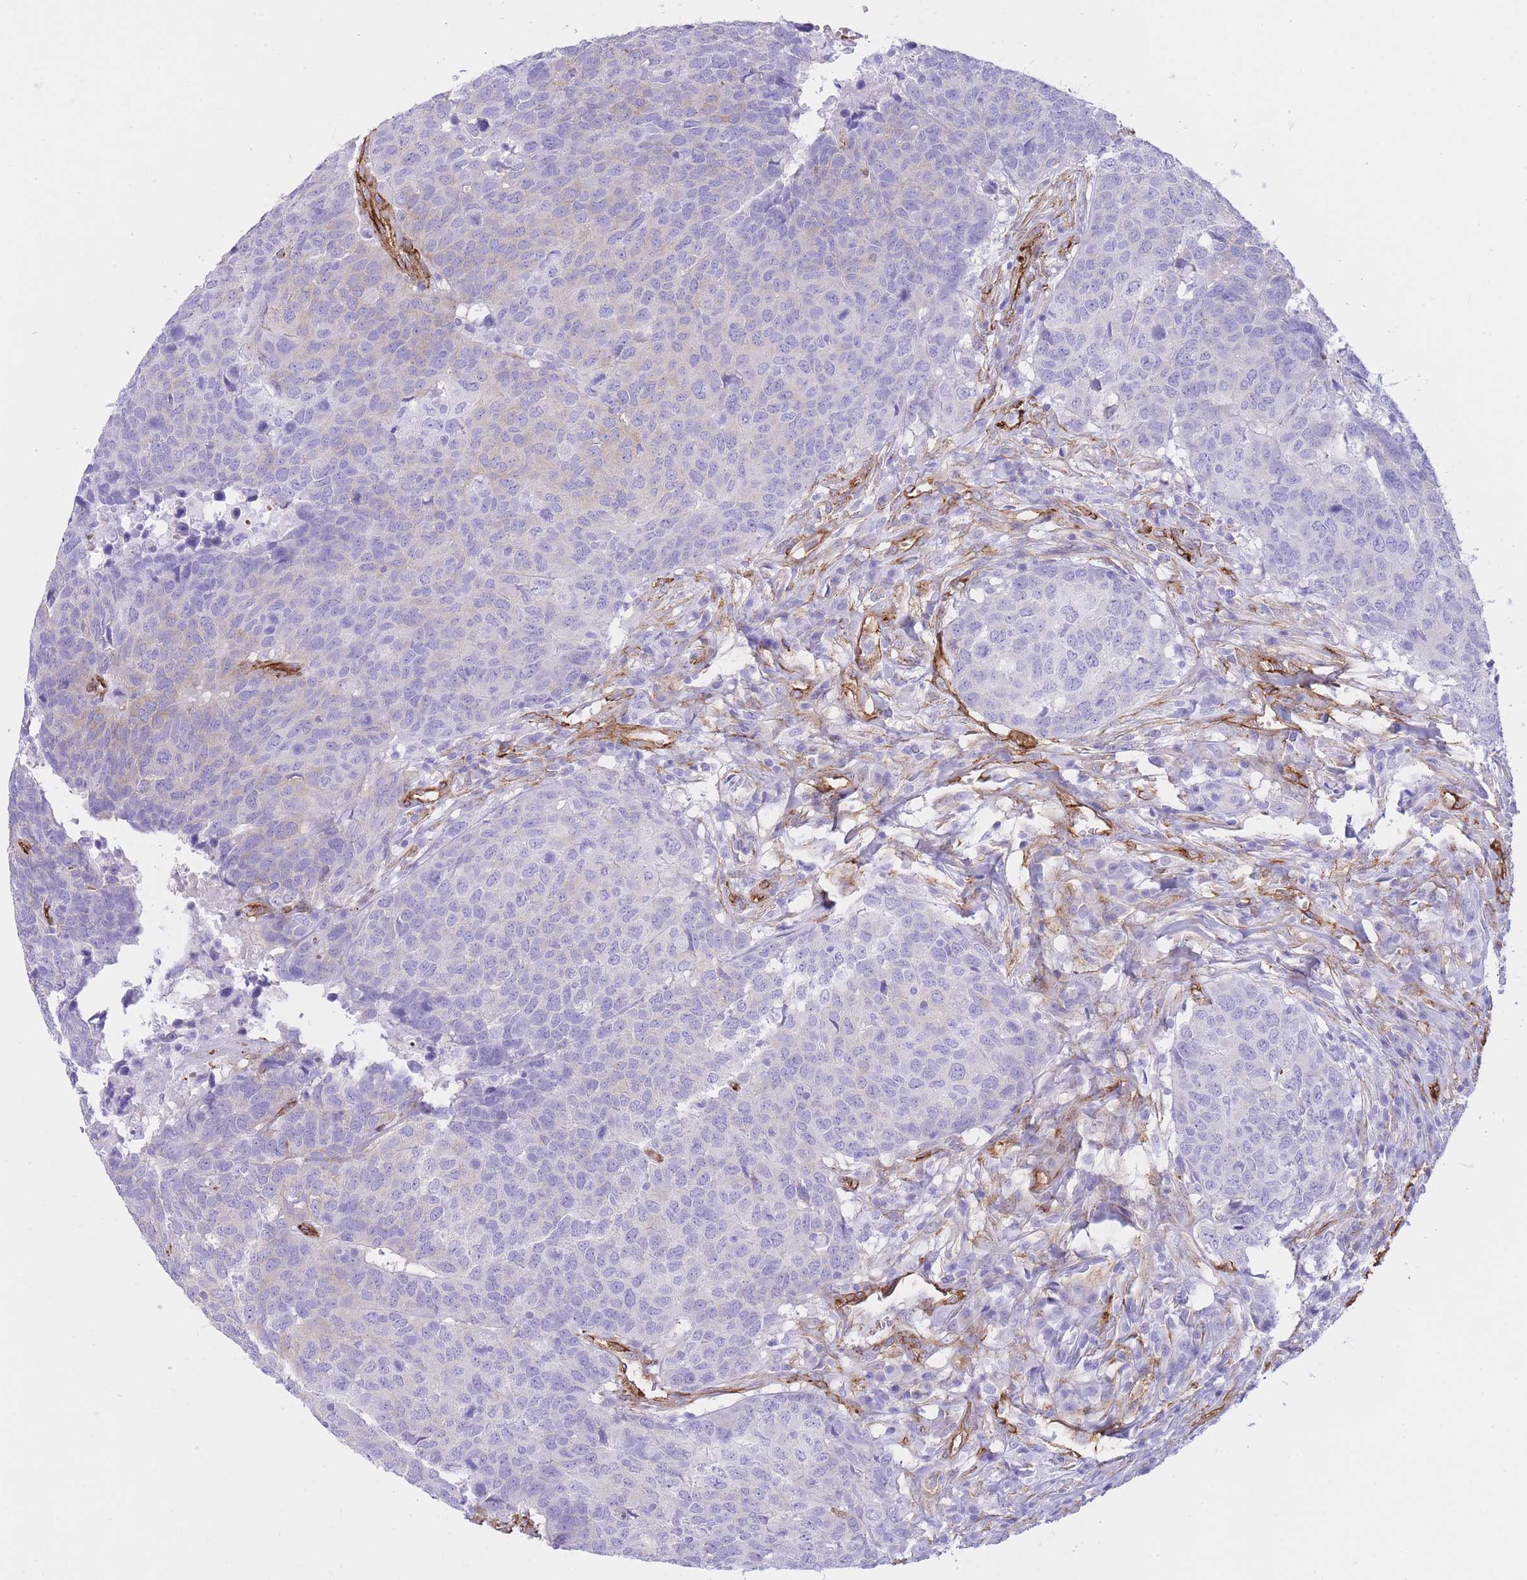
{"staining": {"intensity": "negative", "quantity": "none", "location": "none"}, "tissue": "head and neck cancer", "cell_type": "Tumor cells", "image_type": "cancer", "snomed": [{"axis": "morphology", "description": "Normal tissue, NOS"}, {"axis": "morphology", "description": "Squamous cell carcinoma, NOS"}, {"axis": "topography", "description": "Skeletal muscle"}, {"axis": "topography", "description": "Vascular tissue"}, {"axis": "topography", "description": "Peripheral nerve tissue"}, {"axis": "topography", "description": "Head-Neck"}], "caption": "A micrograph of human head and neck cancer is negative for staining in tumor cells.", "gene": "CAVIN1", "patient": {"sex": "male", "age": 66}}